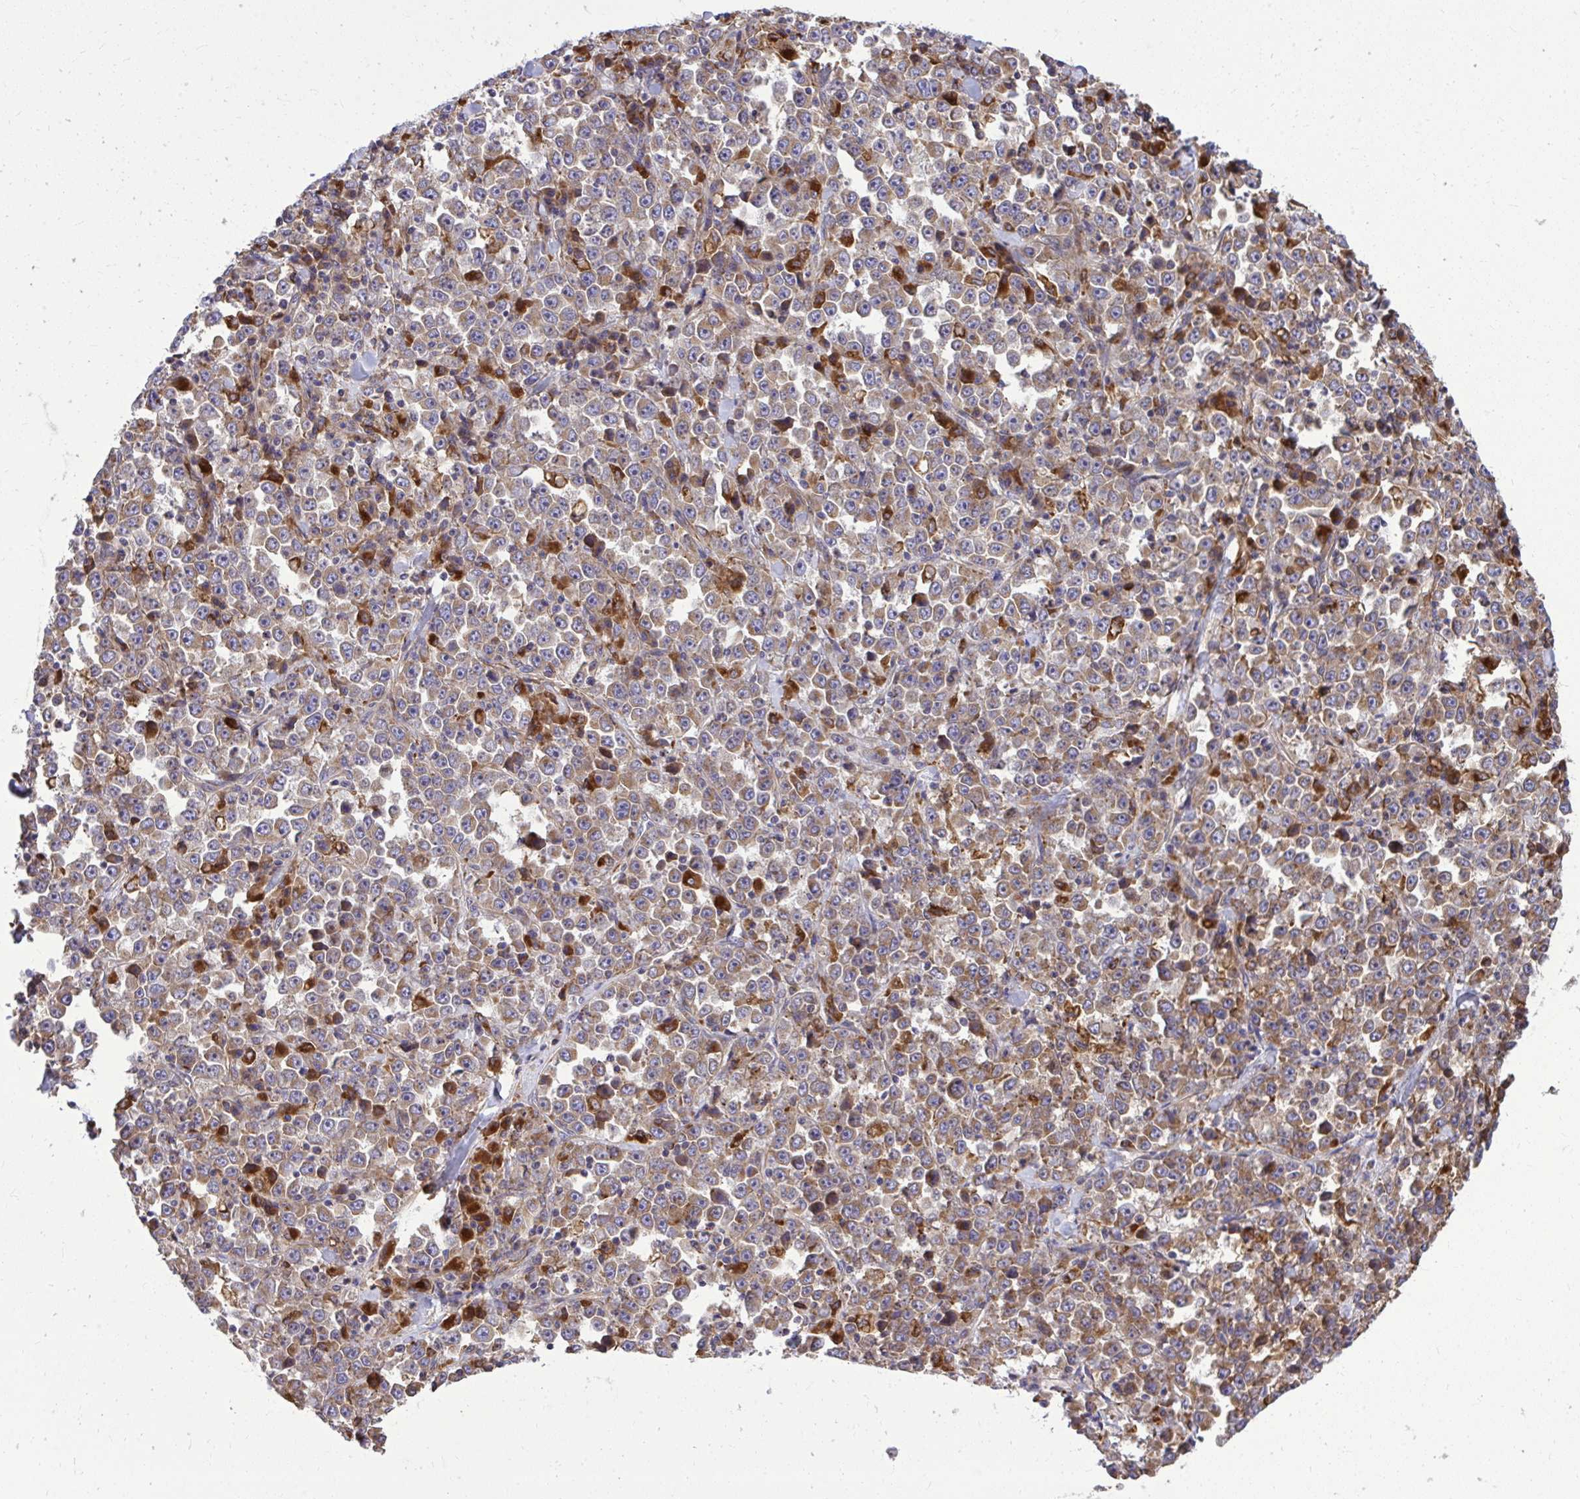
{"staining": {"intensity": "weak", "quantity": ">75%", "location": "cytoplasmic/membranous"}, "tissue": "stomach cancer", "cell_type": "Tumor cells", "image_type": "cancer", "snomed": [{"axis": "morphology", "description": "Normal tissue, NOS"}, {"axis": "morphology", "description": "Adenocarcinoma, NOS"}, {"axis": "topography", "description": "Stomach, upper"}, {"axis": "topography", "description": "Stomach"}], "caption": "DAB immunohistochemical staining of stomach cancer (adenocarcinoma) exhibits weak cytoplasmic/membranous protein staining in about >75% of tumor cells.", "gene": "PAIP2", "patient": {"sex": "male", "age": 59}}